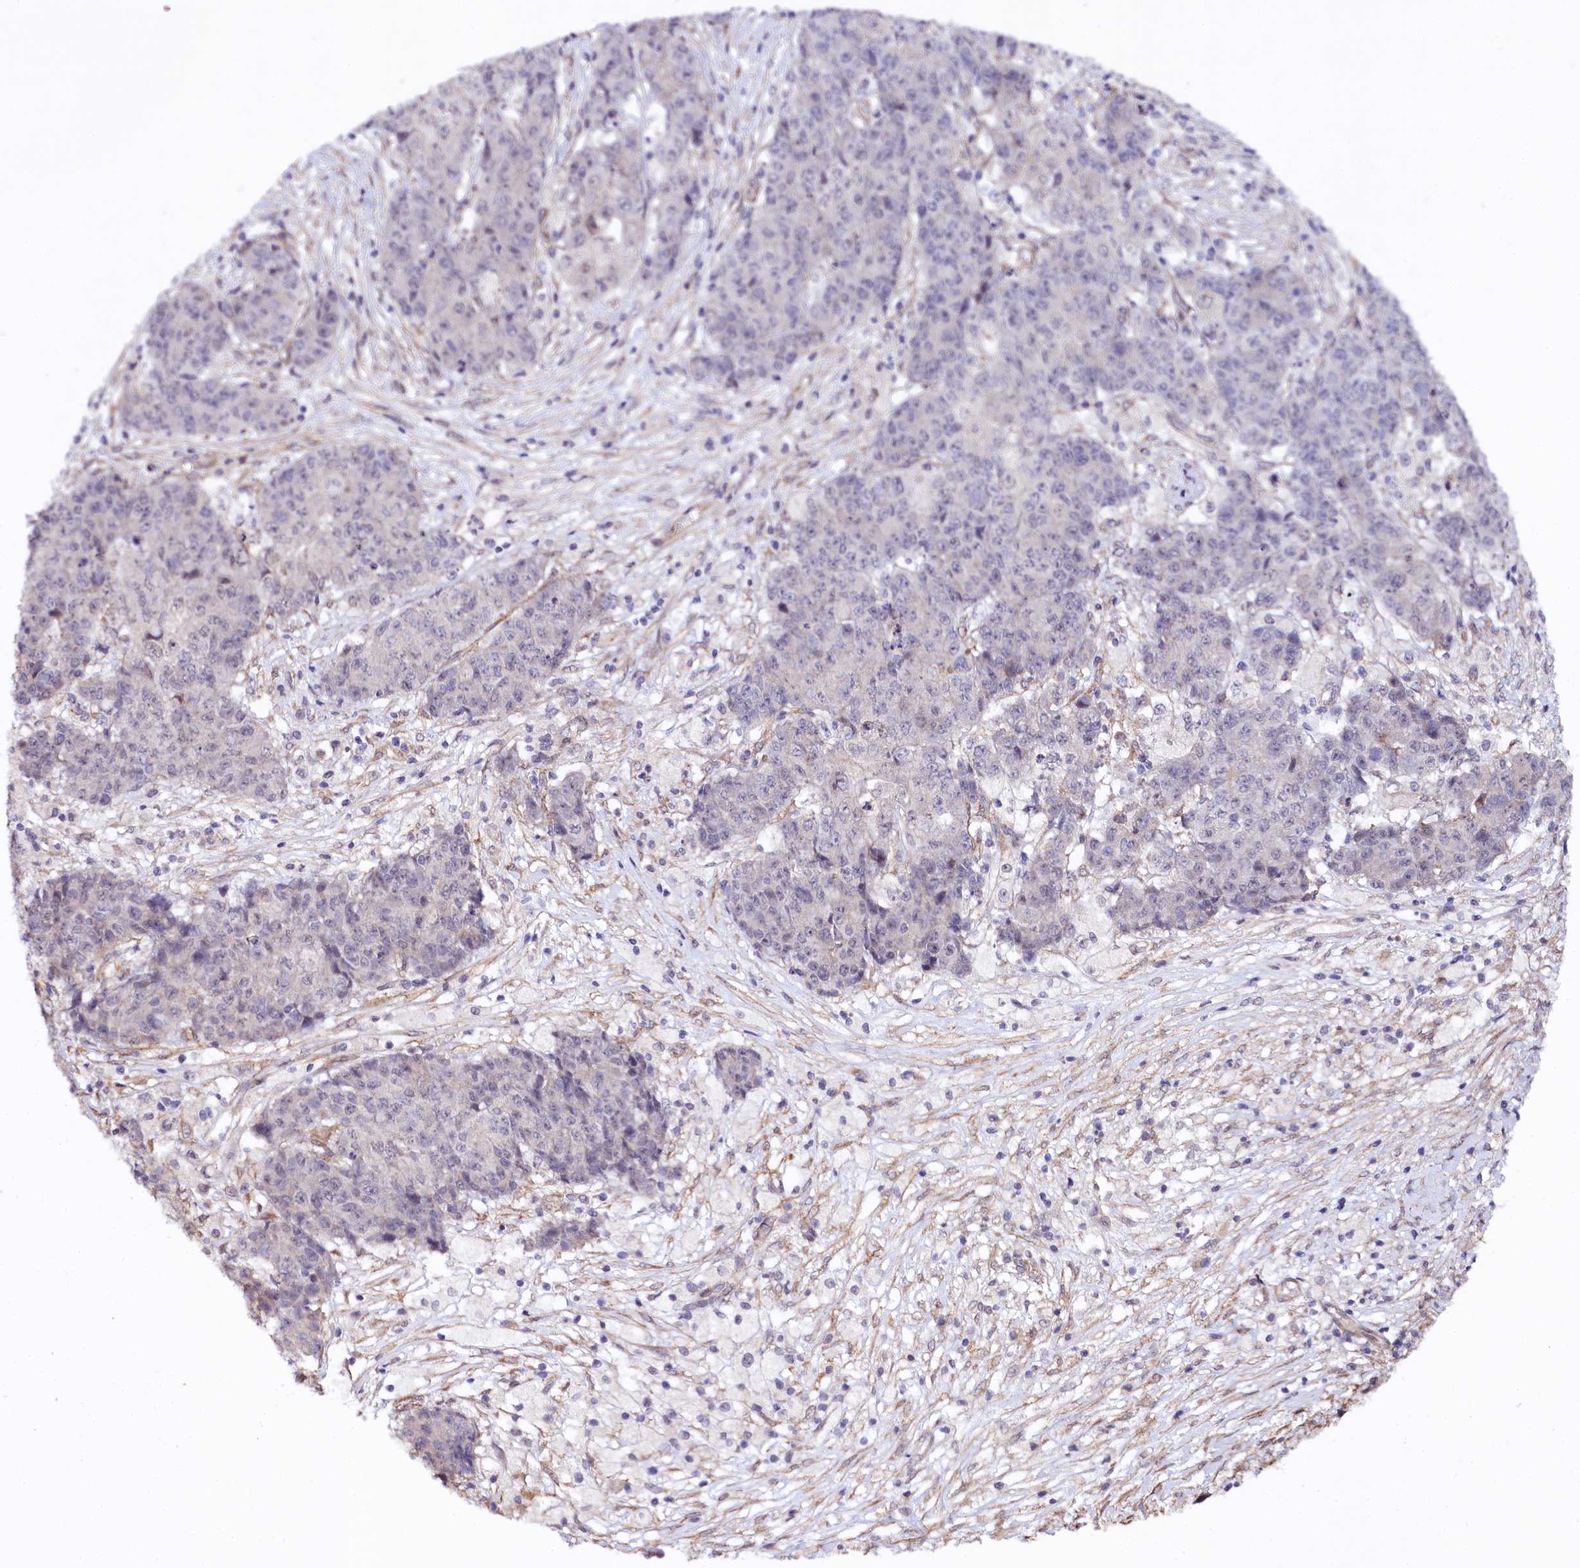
{"staining": {"intensity": "negative", "quantity": "none", "location": "none"}, "tissue": "ovarian cancer", "cell_type": "Tumor cells", "image_type": "cancer", "snomed": [{"axis": "morphology", "description": "Carcinoma, endometroid"}, {"axis": "topography", "description": "Ovary"}], "caption": "Endometroid carcinoma (ovarian) was stained to show a protein in brown. There is no significant staining in tumor cells.", "gene": "PHLDB1", "patient": {"sex": "female", "age": 42}}